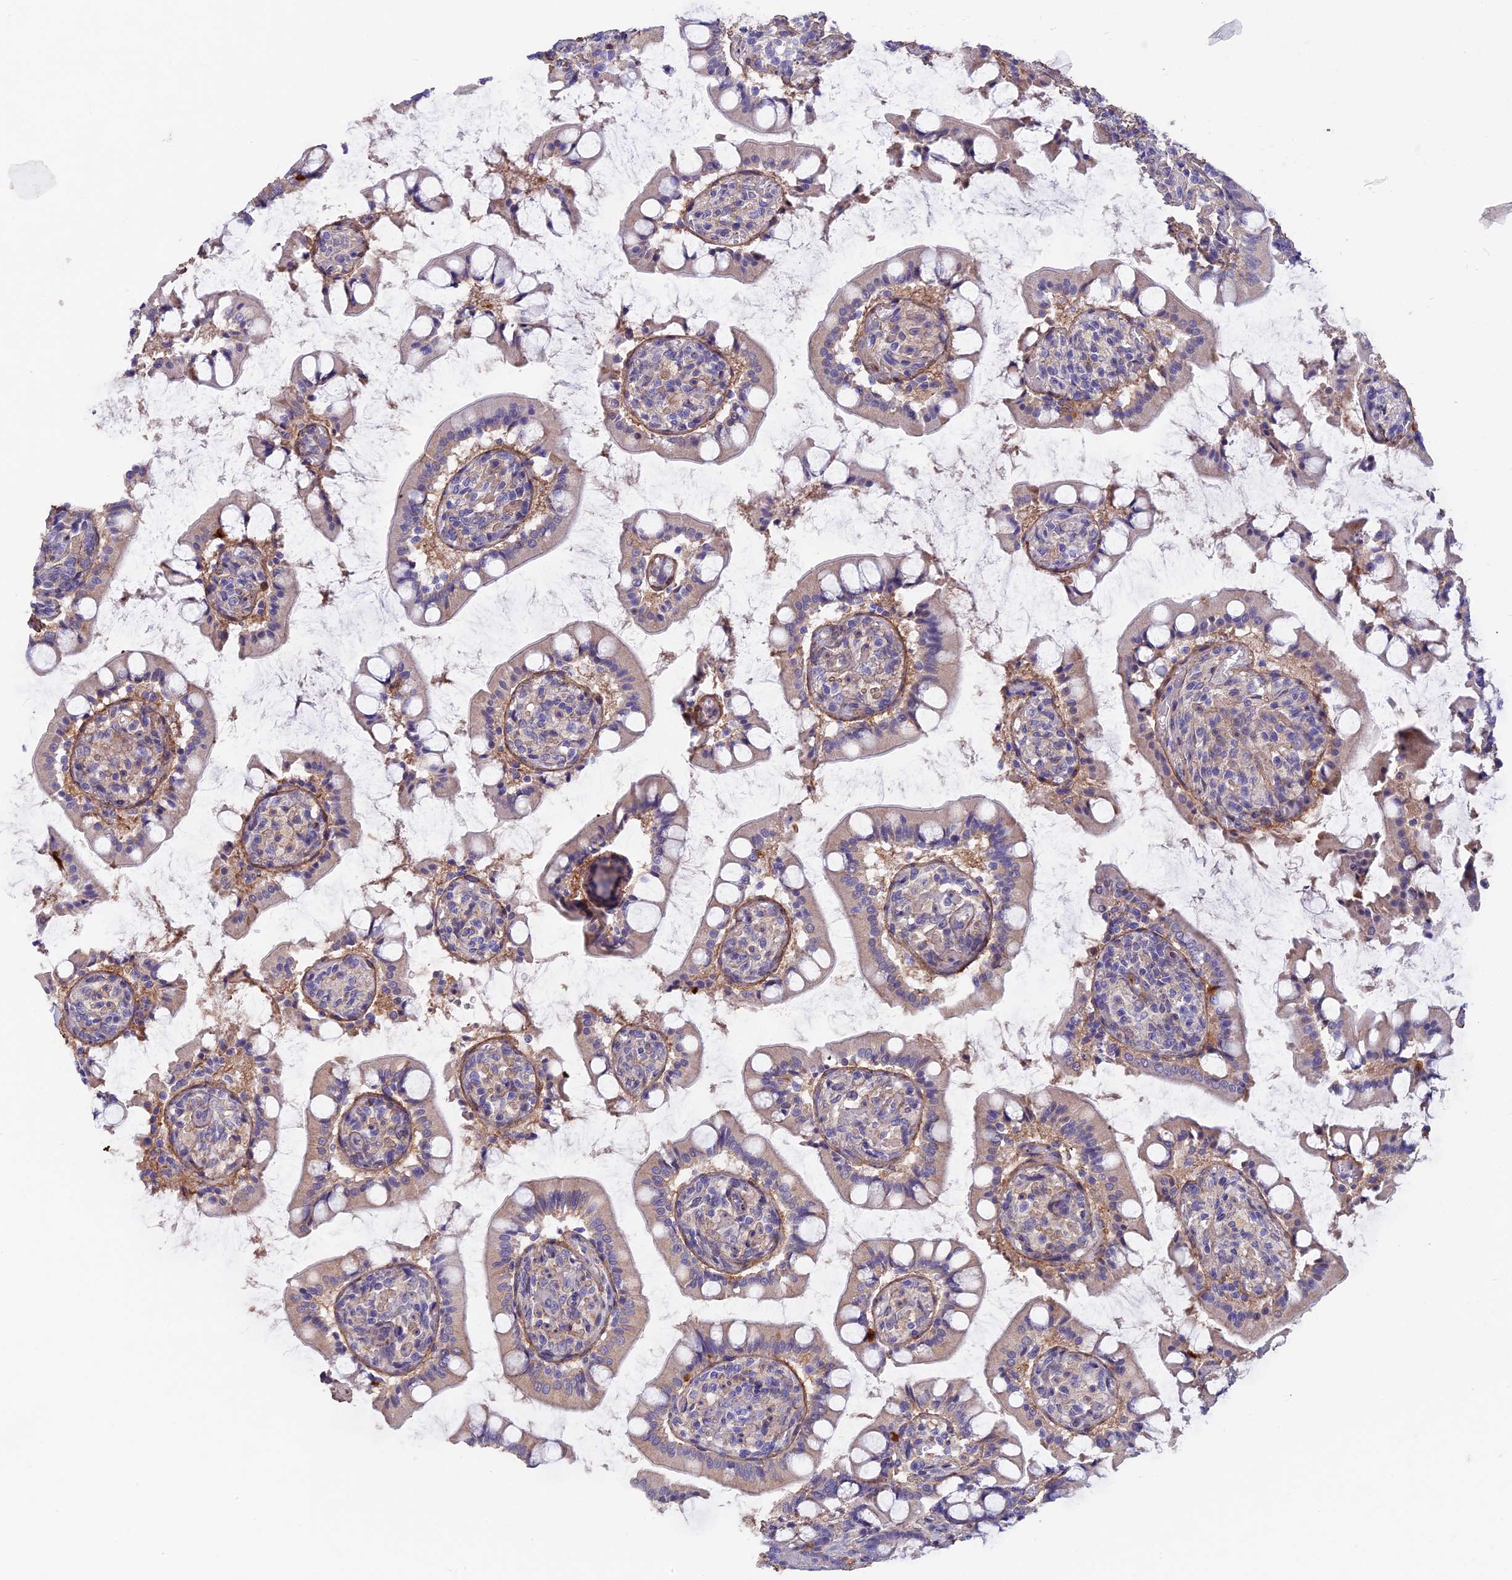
{"staining": {"intensity": "moderate", "quantity": "25%-75%", "location": "cytoplasmic/membranous"}, "tissue": "small intestine", "cell_type": "Glandular cells", "image_type": "normal", "snomed": [{"axis": "morphology", "description": "Normal tissue, NOS"}, {"axis": "topography", "description": "Small intestine"}], "caption": "Immunohistochemistry (IHC) image of normal human small intestine stained for a protein (brown), which demonstrates medium levels of moderate cytoplasmic/membranous positivity in approximately 25%-75% of glandular cells.", "gene": "COL4A3", "patient": {"sex": "male", "age": 52}}